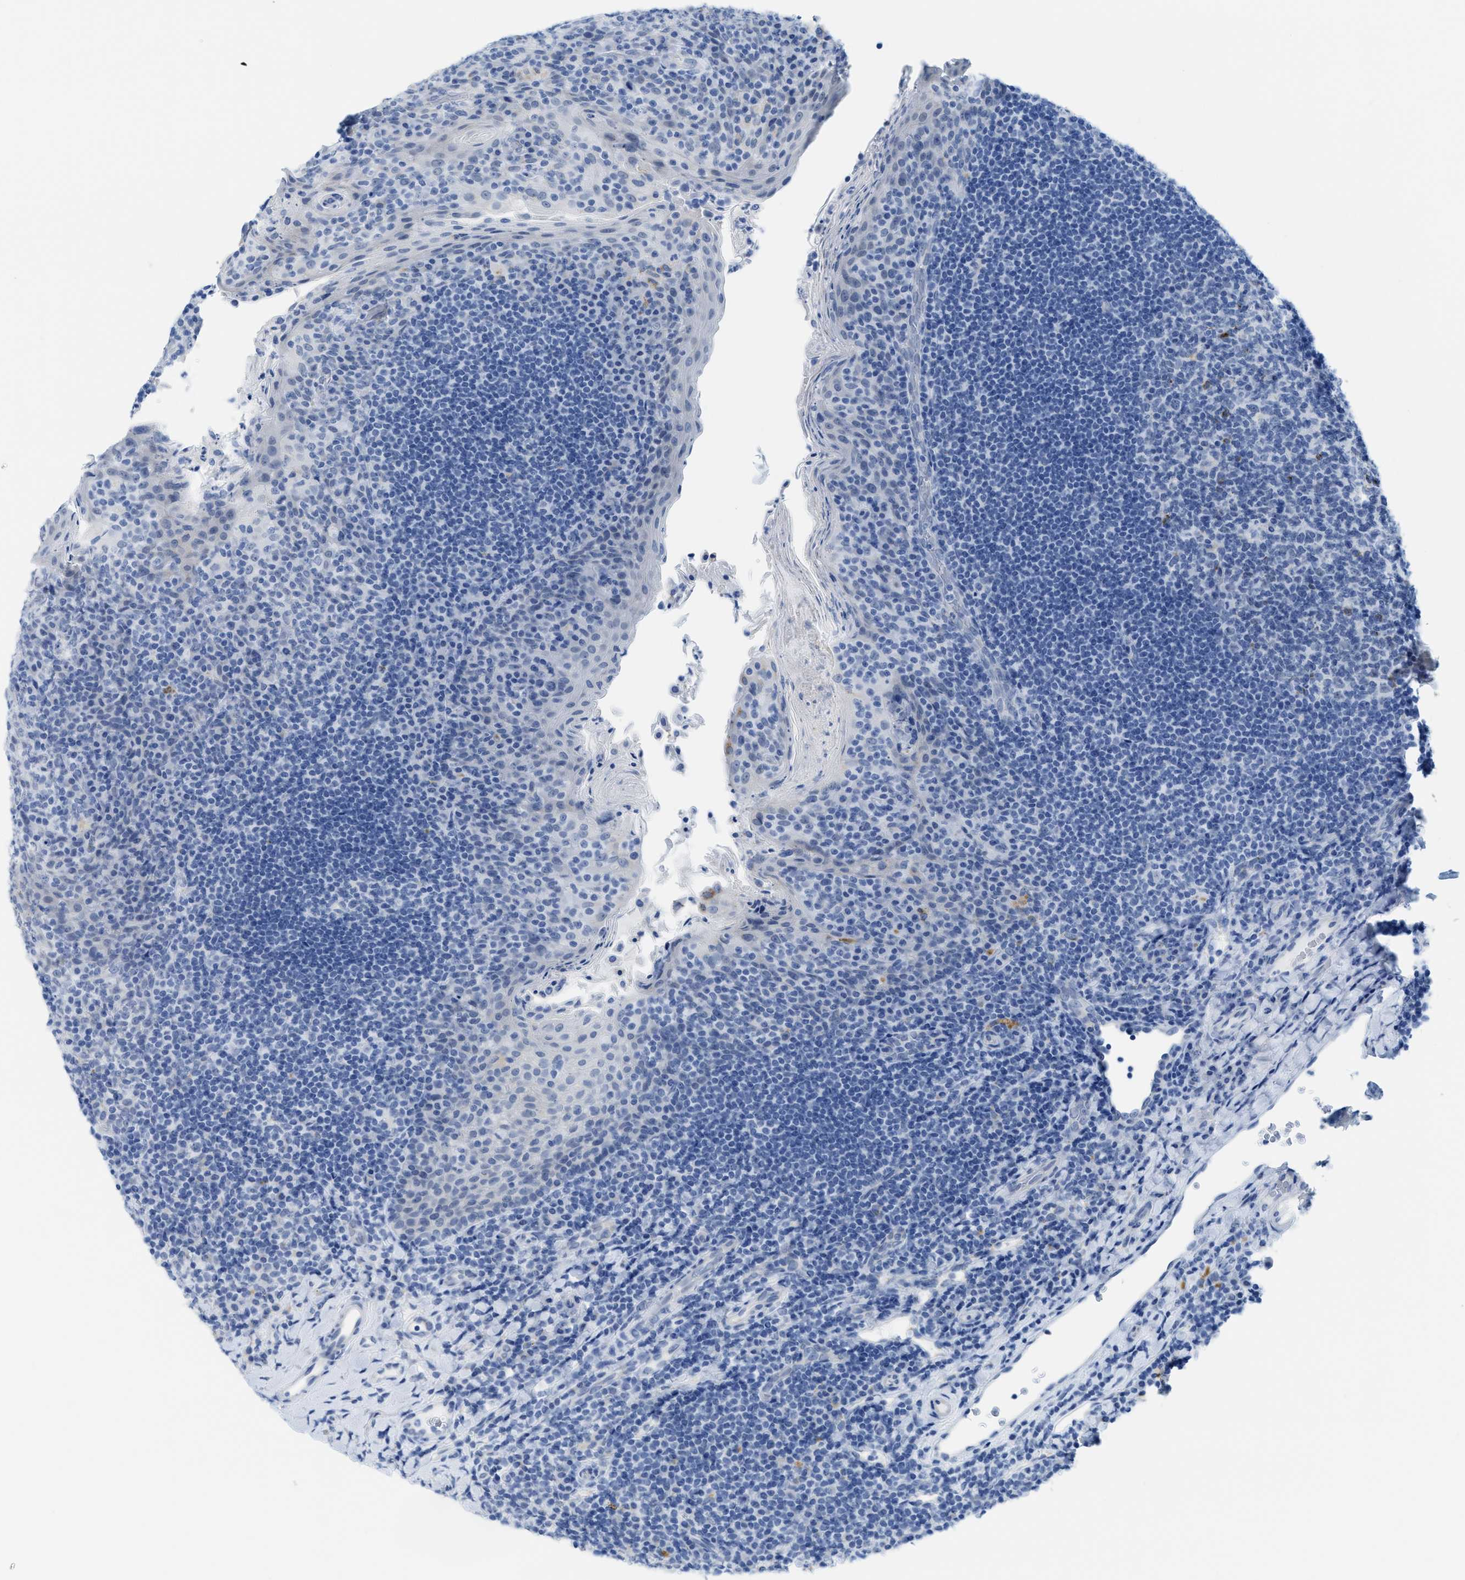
{"staining": {"intensity": "negative", "quantity": "none", "location": "none"}, "tissue": "tonsil", "cell_type": "Germinal center cells", "image_type": "normal", "snomed": [{"axis": "morphology", "description": "Normal tissue, NOS"}, {"axis": "topography", "description": "Tonsil"}], "caption": "Immunohistochemistry of benign human tonsil displays no positivity in germinal center cells.", "gene": "WDR4", "patient": {"sex": "male", "age": 17}}